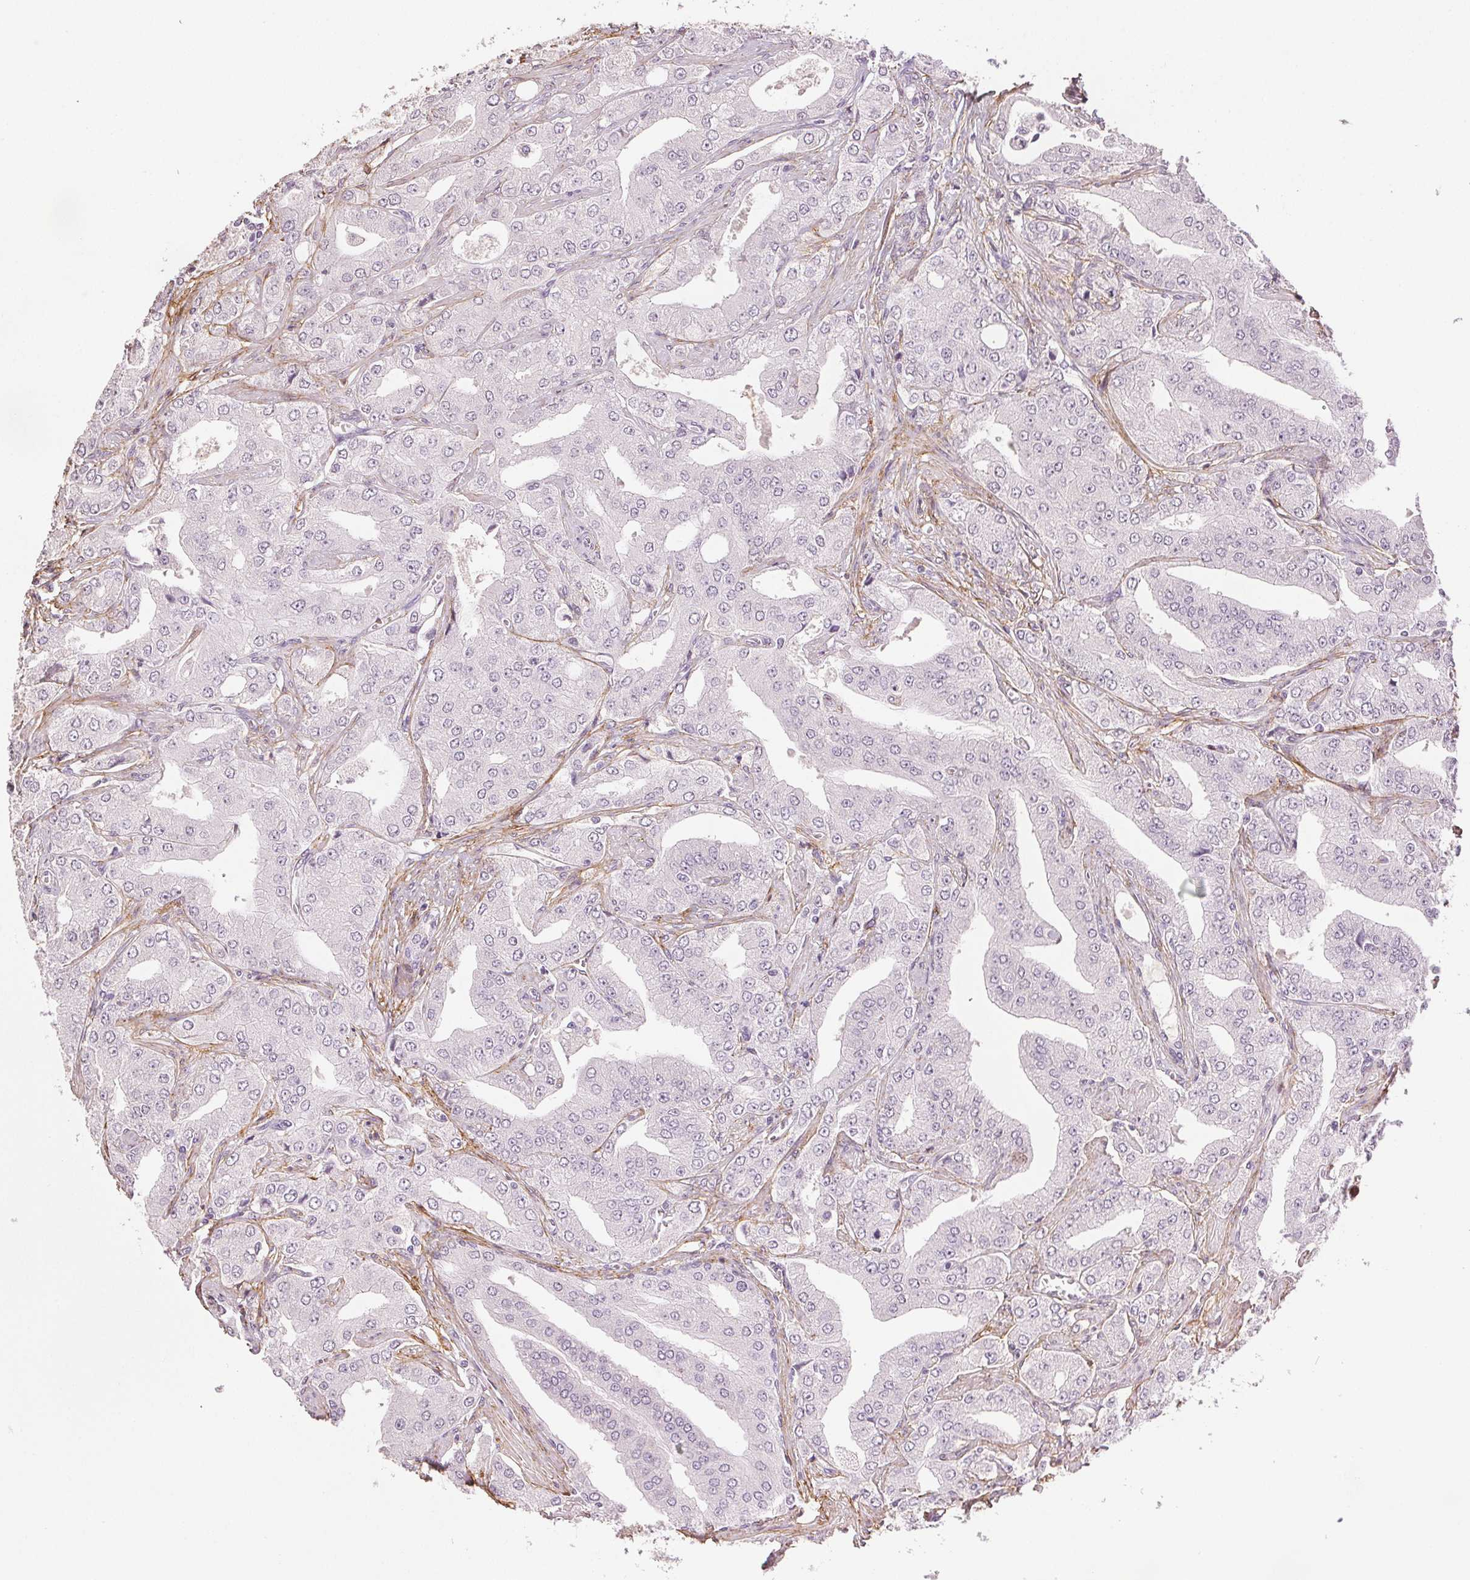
{"staining": {"intensity": "negative", "quantity": "none", "location": "none"}, "tissue": "prostate cancer", "cell_type": "Tumor cells", "image_type": "cancer", "snomed": [{"axis": "morphology", "description": "Adenocarcinoma, Low grade"}, {"axis": "topography", "description": "Prostate"}], "caption": "Tumor cells are negative for protein expression in human adenocarcinoma (low-grade) (prostate). (Immunohistochemistry (ihc), brightfield microscopy, high magnification).", "gene": "FBN1", "patient": {"sex": "male", "age": 60}}